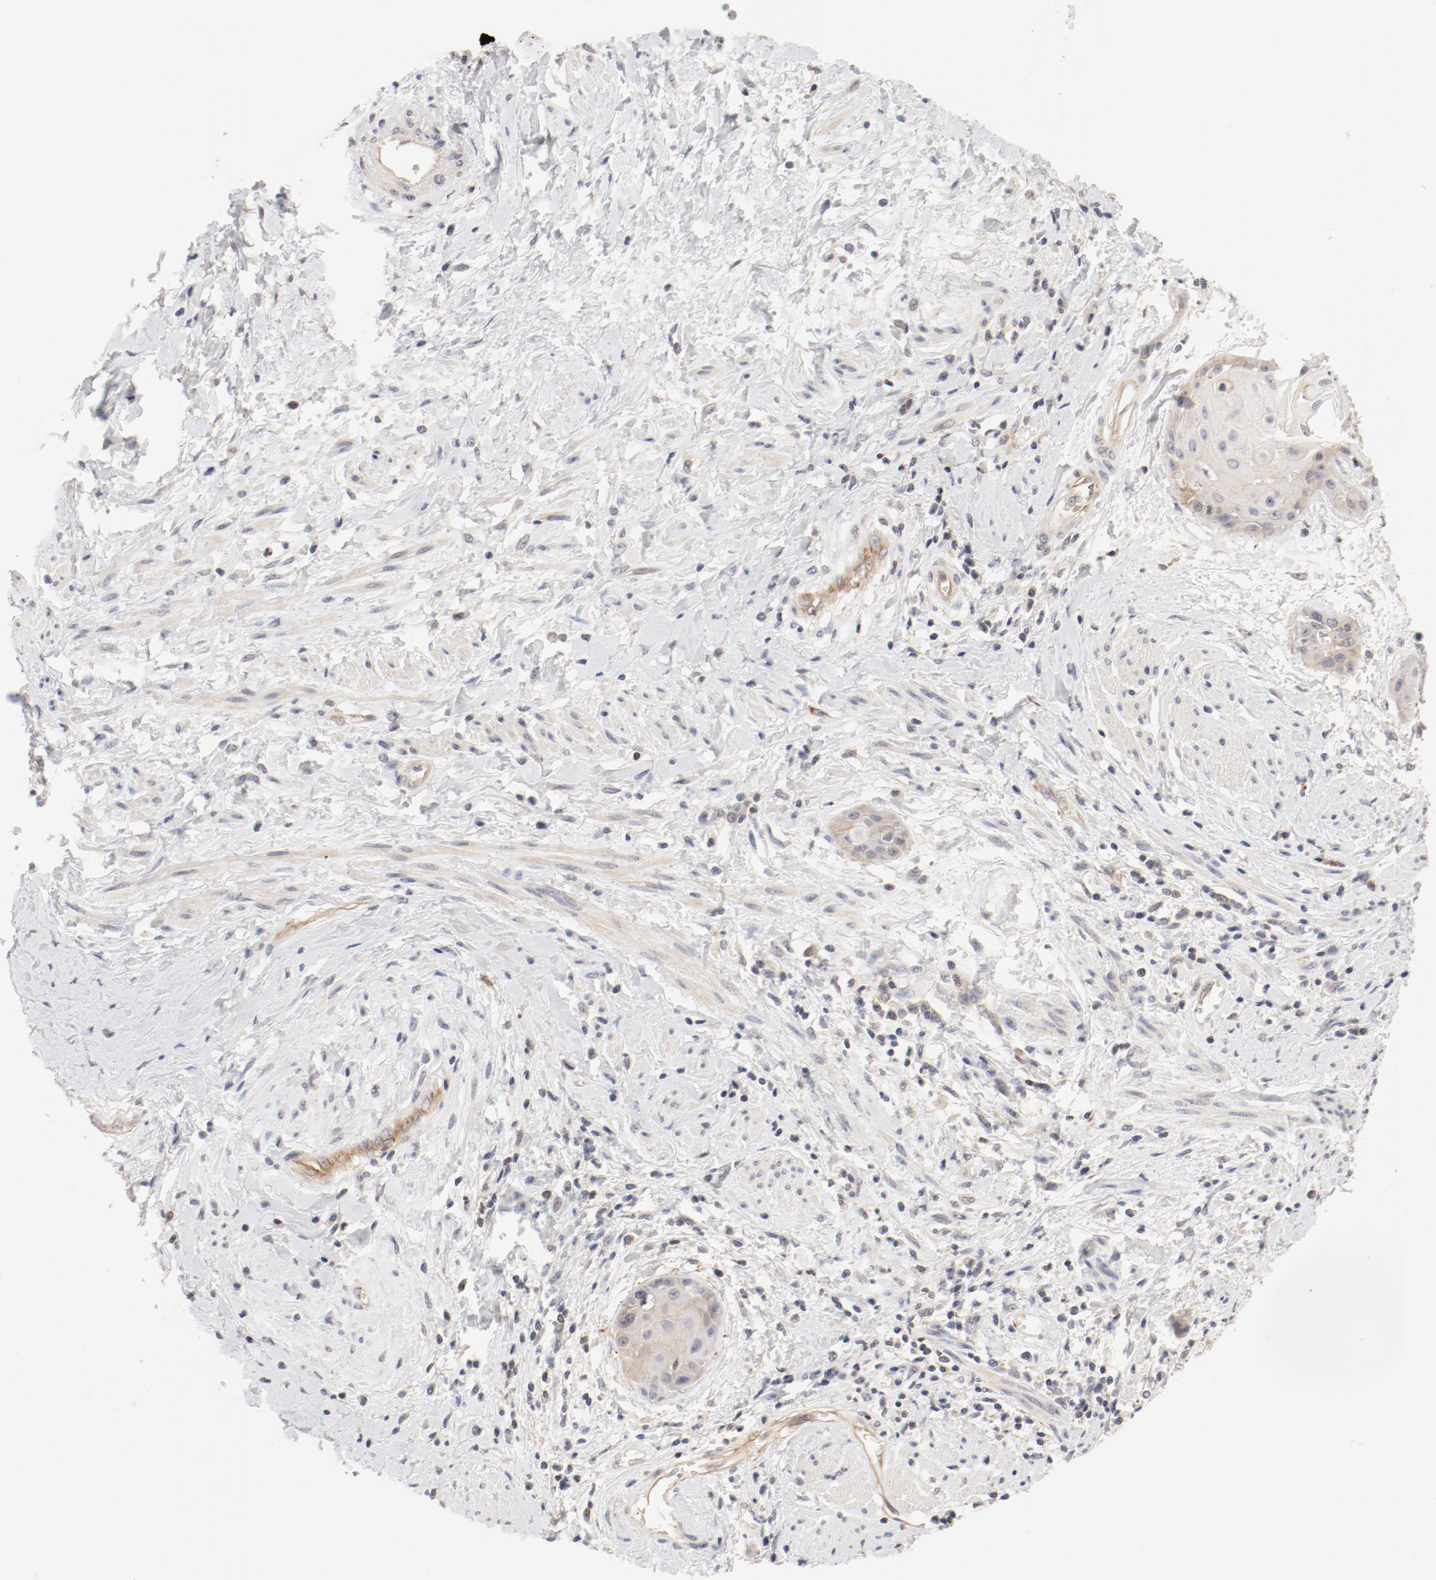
{"staining": {"intensity": "negative", "quantity": "none", "location": "none"}, "tissue": "cervical cancer", "cell_type": "Tumor cells", "image_type": "cancer", "snomed": [{"axis": "morphology", "description": "Squamous cell carcinoma, NOS"}, {"axis": "topography", "description": "Cervix"}], "caption": "Immunohistochemical staining of human cervical cancer reveals no significant positivity in tumor cells.", "gene": "ZNF267", "patient": {"sex": "female", "age": 57}}